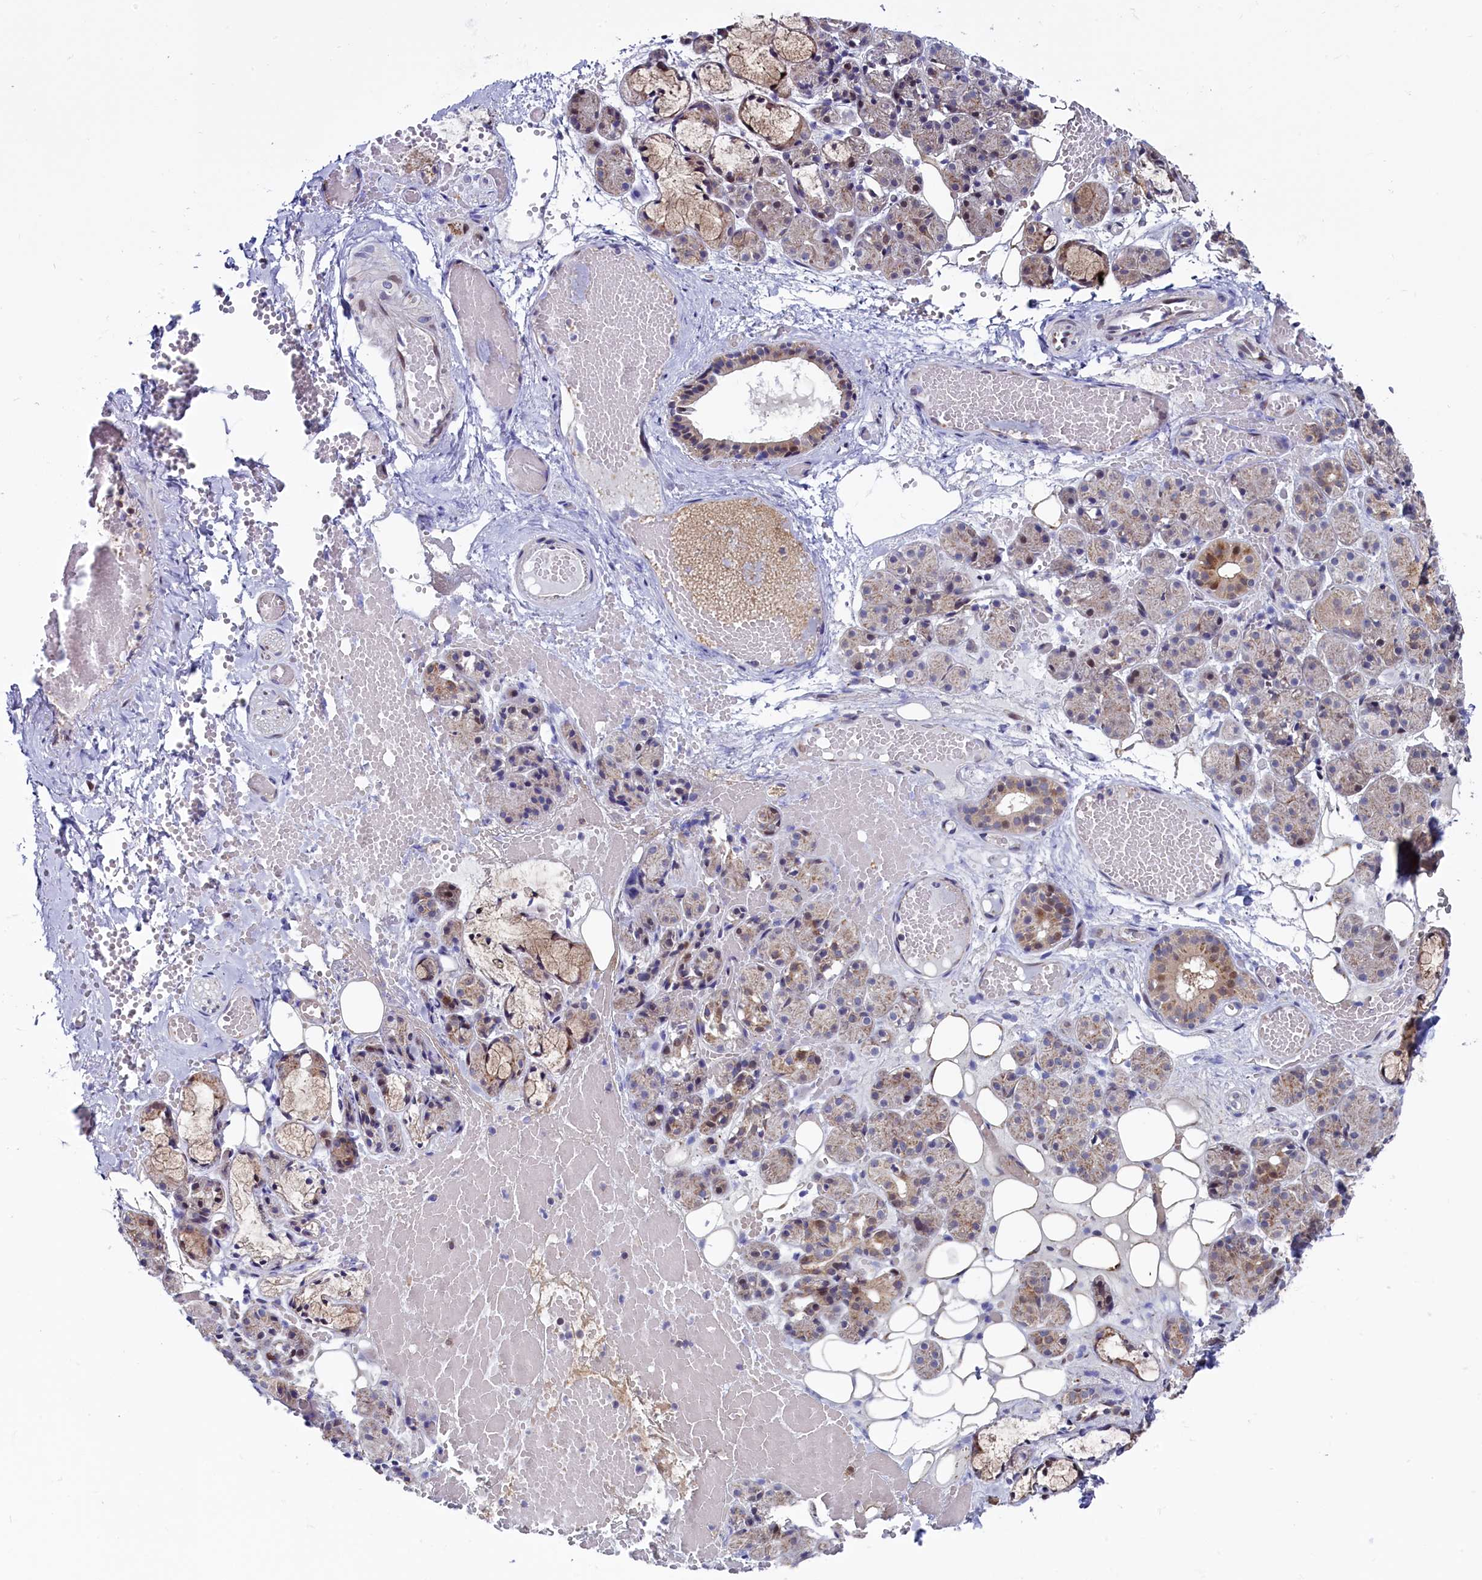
{"staining": {"intensity": "moderate", "quantity": "<25%", "location": "cytoplasmic/membranous,nuclear"}, "tissue": "salivary gland", "cell_type": "Glandular cells", "image_type": "normal", "snomed": [{"axis": "morphology", "description": "Normal tissue, NOS"}, {"axis": "topography", "description": "Salivary gland"}], "caption": "Protein positivity by immunohistochemistry demonstrates moderate cytoplasmic/membranous,nuclear staining in about <25% of glandular cells in normal salivary gland. The staining was performed using DAB (3,3'-diaminobenzidine) to visualize the protein expression in brown, while the nuclei were stained in blue with hematoxylin (Magnification: 20x).", "gene": "CIAPIN1", "patient": {"sex": "male", "age": 63}}